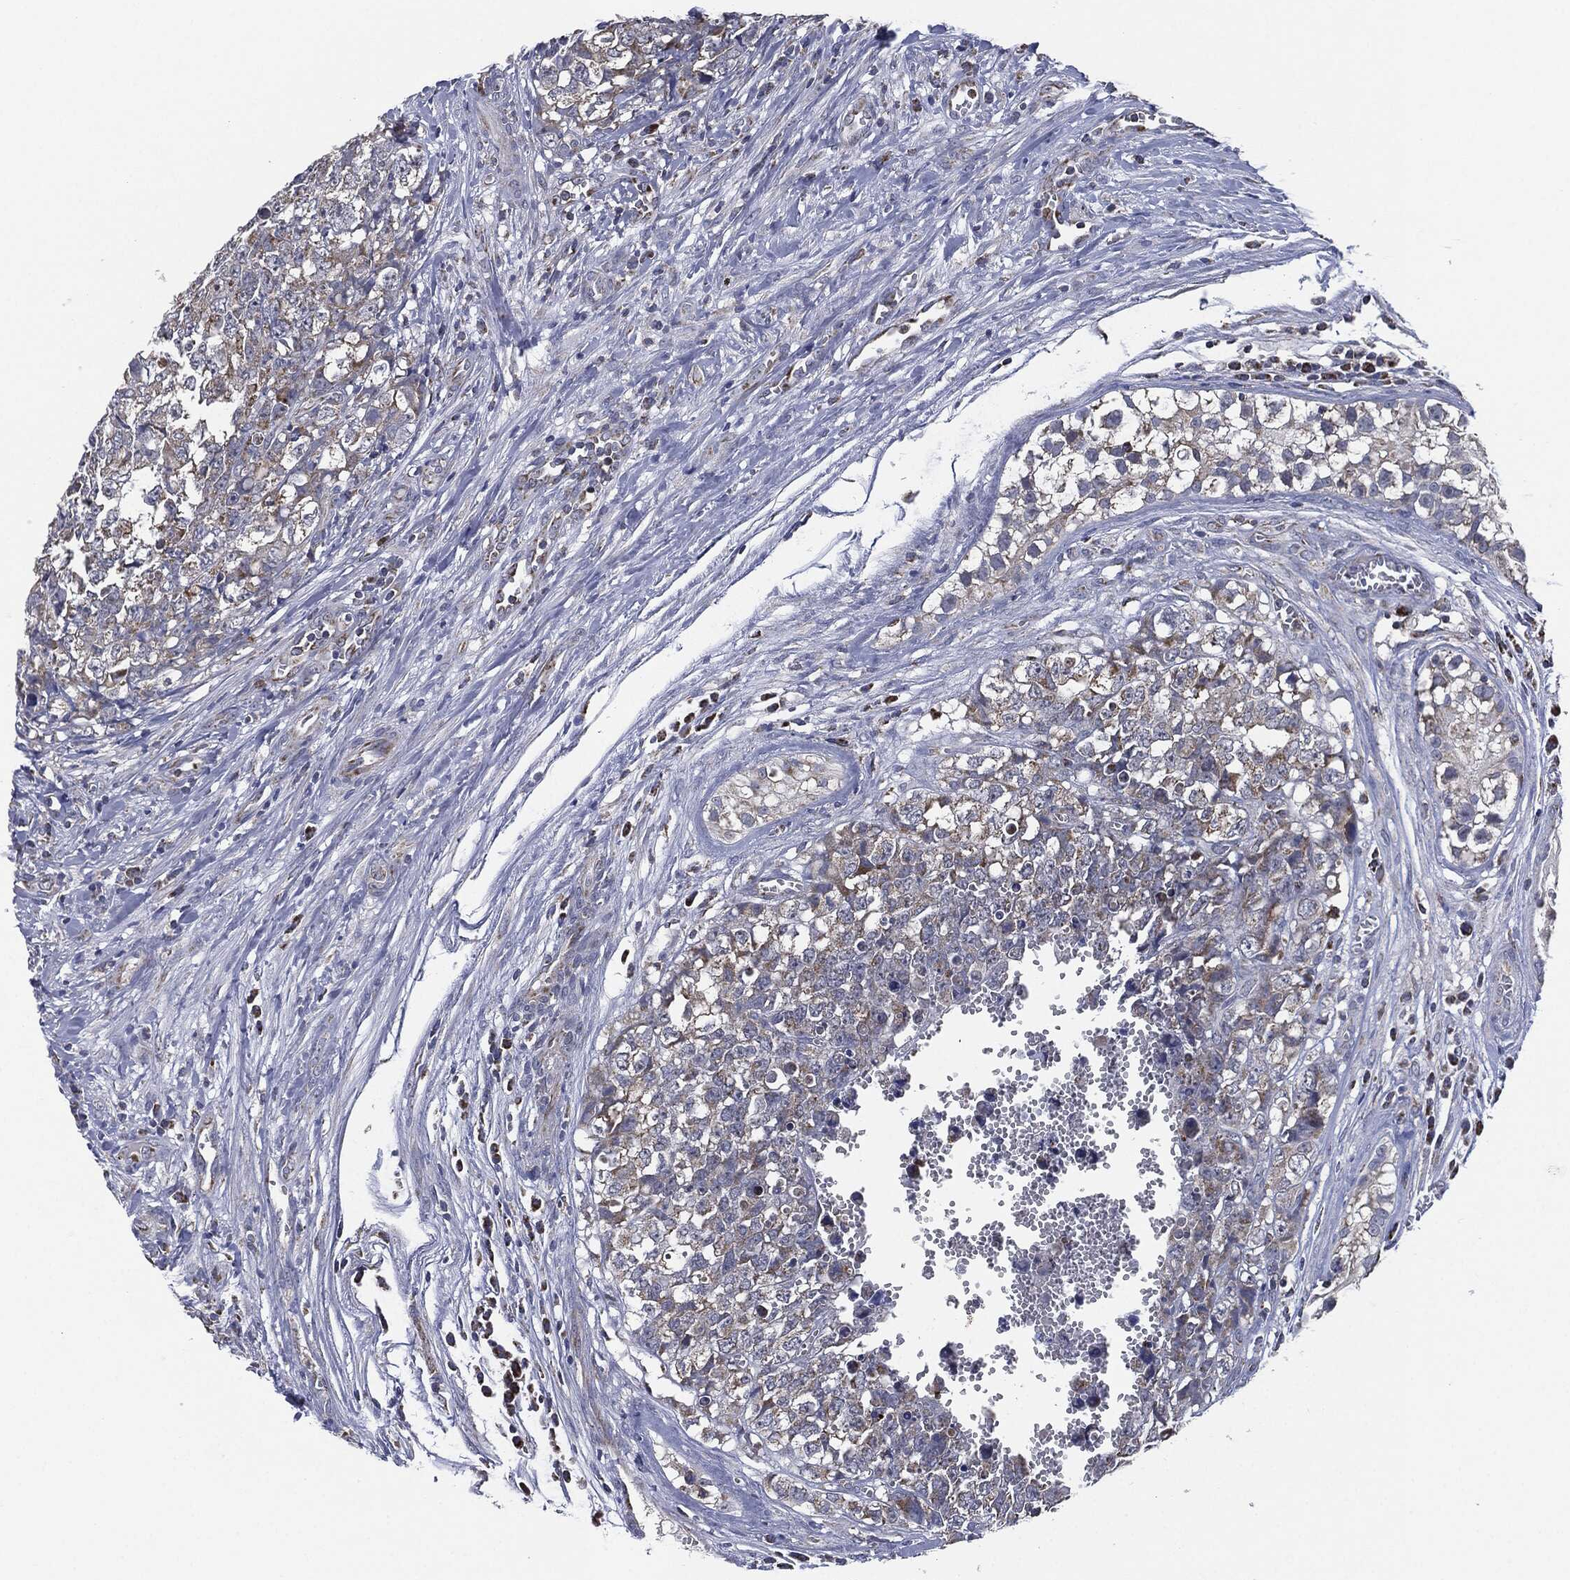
{"staining": {"intensity": "weak", "quantity": "25%-75%", "location": "cytoplasmic/membranous"}, "tissue": "testis cancer", "cell_type": "Tumor cells", "image_type": "cancer", "snomed": [{"axis": "morphology", "description": "Carcinoma, Embryonal, NOS"}, {"axis": "topography", "description": "Testis"}], "caption": "A brown stain labels weak cytoplasmic/membranous staining of a protein in human testis cancer tumor cells. (IHC, brightfield microscopy, high magnification).", "gene": "NDUFV2", "patient": {"sex": "male", "age": 23}}